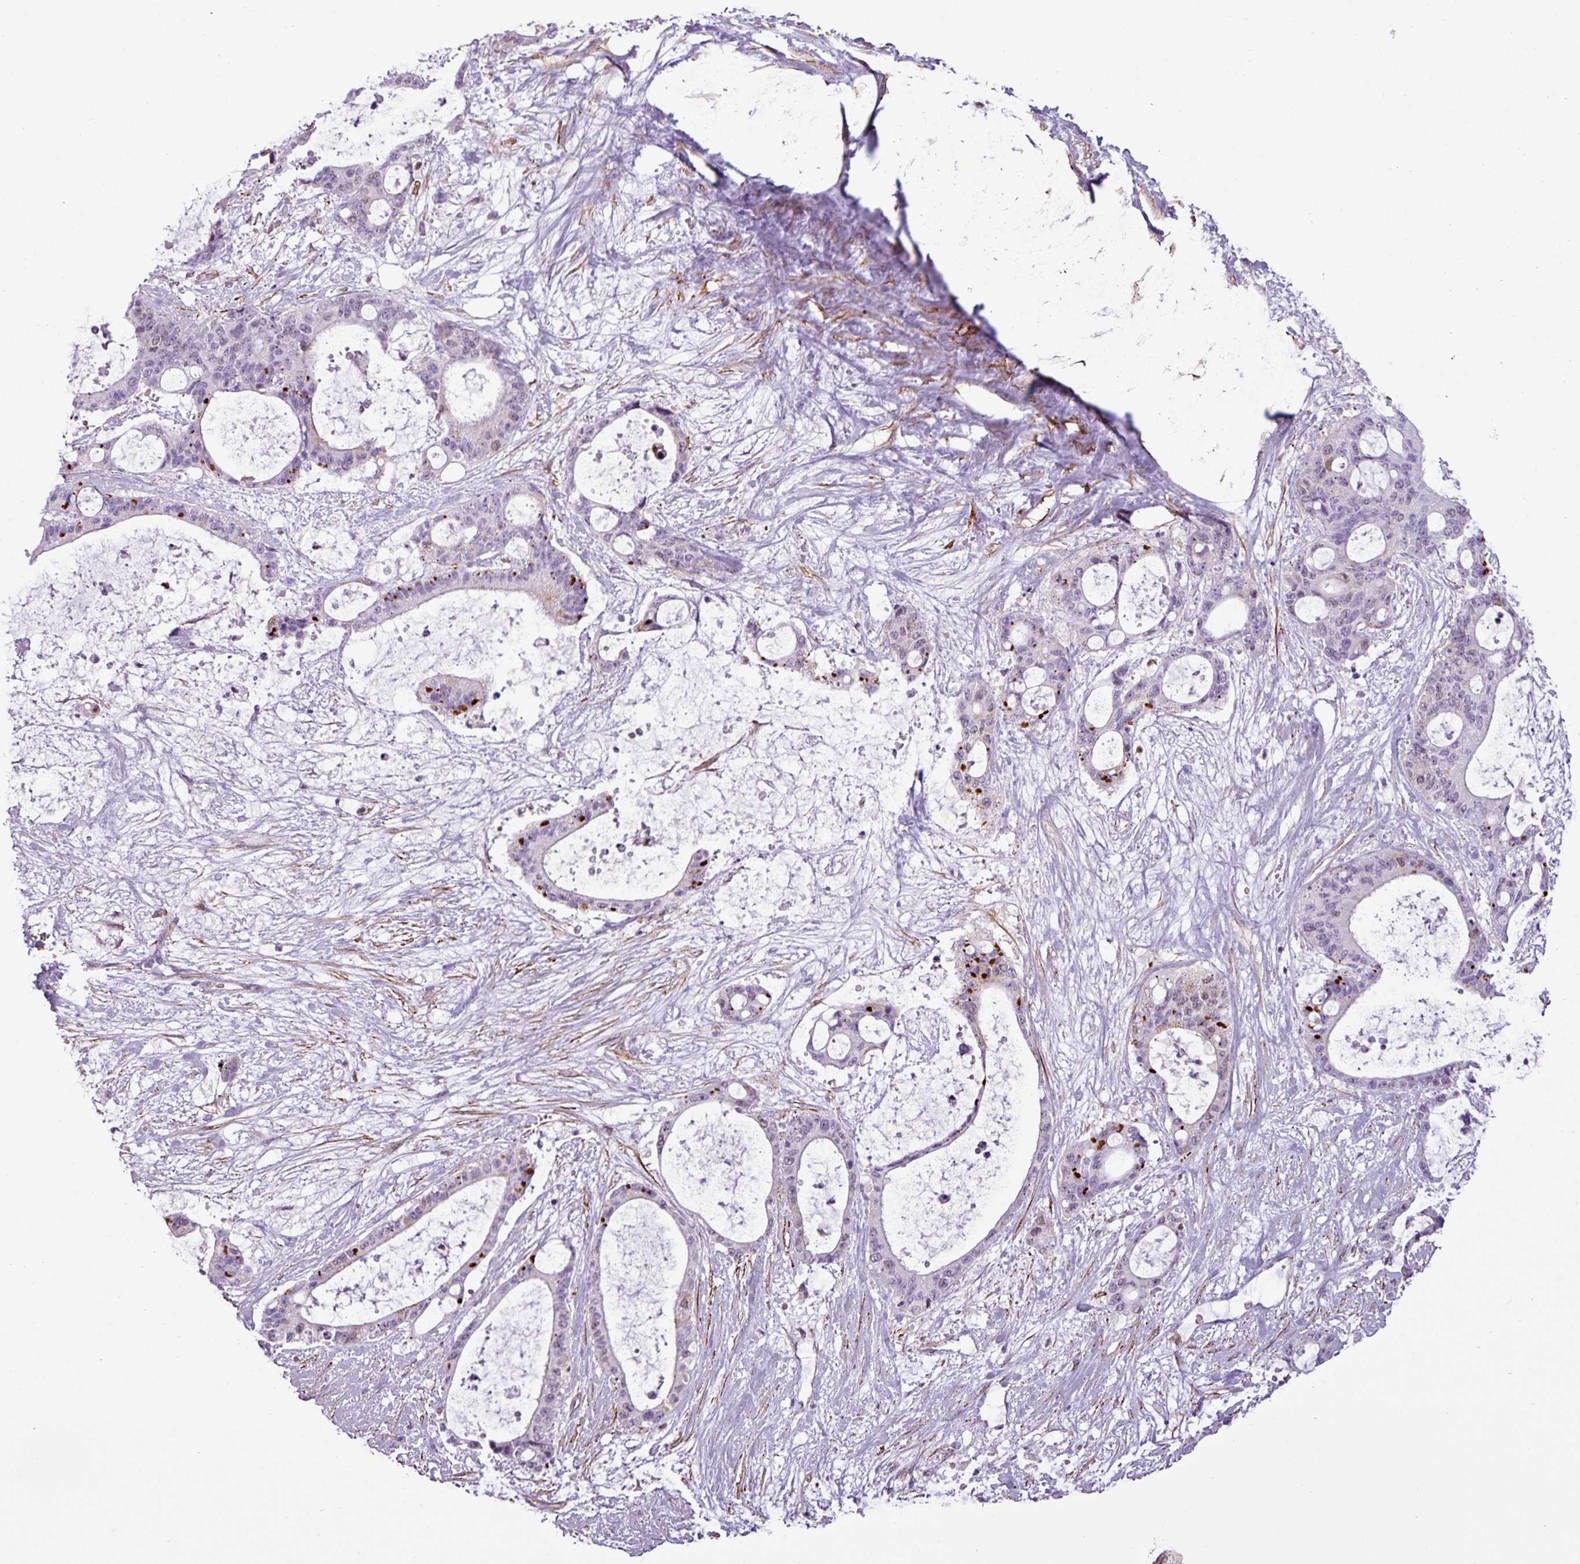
{"staining": {"intensity": "moderate", "quantity": "<25%", "location": "nuclear"}, "tissue": "liver cancer", "cell_type": "Tumor cells", "image_type": "cancer", "snomed": [{"axis": "morphology", "description": "Normal tissue, NOS"}, {"axis": "morphology", "description": "Cholangiocarcinoma"}, {"axis": "topography", "description": "Liver"}, {"axis": "topography", "description": "Peripheral nerve tissue"}], "caption": "IHC image of human liver cancer stained for a protein (brown), which shows low levels of moderate nuclear expression in approximately <25% of tumor cells.", "gene": "ATP10A", "patient": {"sex": "female", "age": 73}}